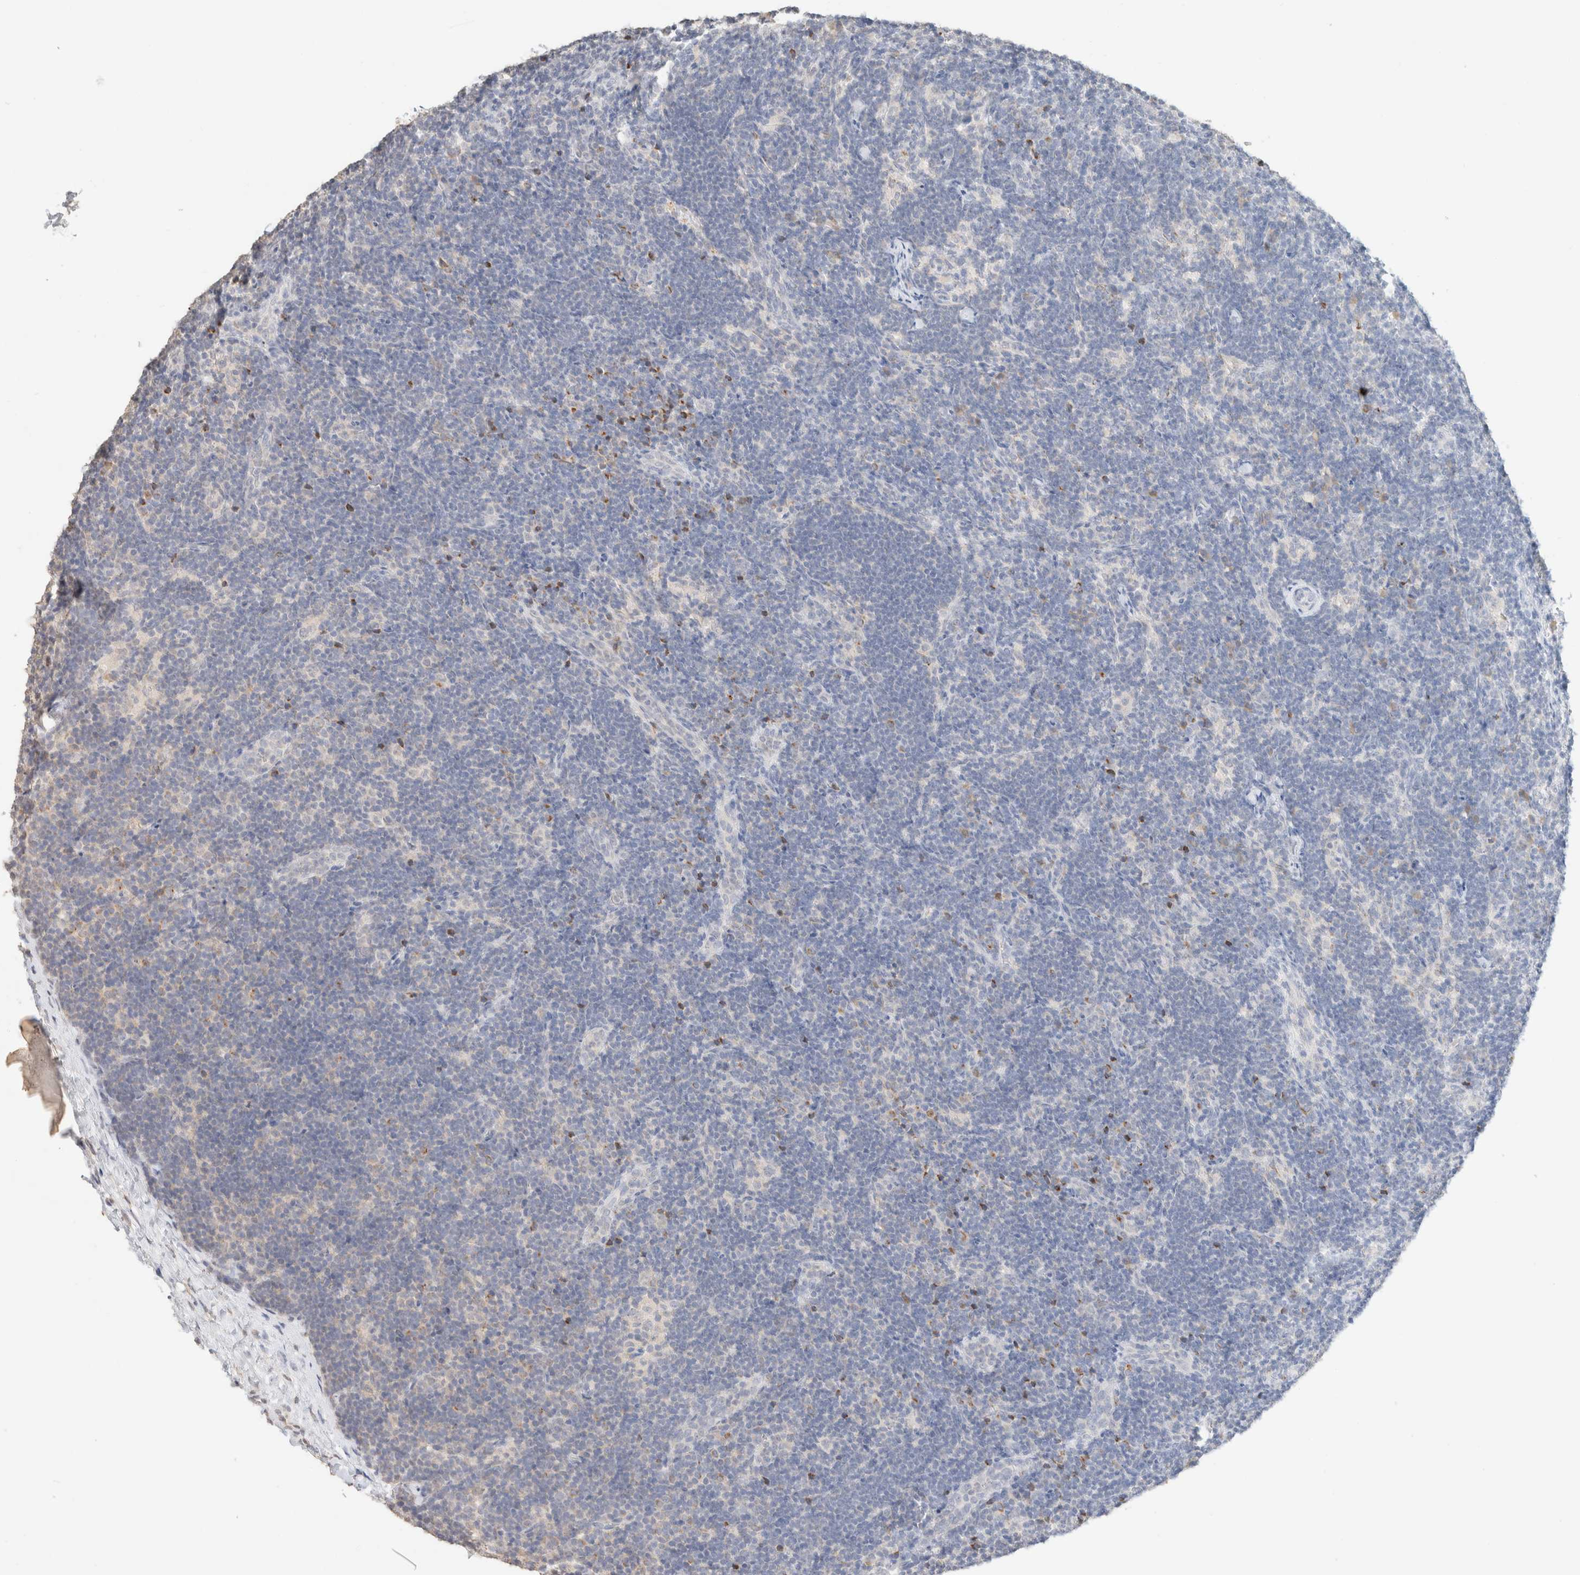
{"staining": {"intensity": "negative", "quantity": "none", "location": "none"}, "tissue": "lymph node", "cell_type": "Germinal center cells", "image_type": "normal", "snomed": [{"axis": "morphology", "description": "Normal tissue, NOS"}, {"axis": "topography", "description": "Lymph node"}], "caption": "This is a micrograph of immunohistochemistry staining of unremarkable lymph node, which shows no staining in germinal center cells. Brightfield microscopy of IHC stained with DAB (3,3'-diaminobenzidine) (brown) and hematoxylin (blue), captured at high magnification.", "gene": "CPA1", "patient": {"sex": "female", "age": 22}}